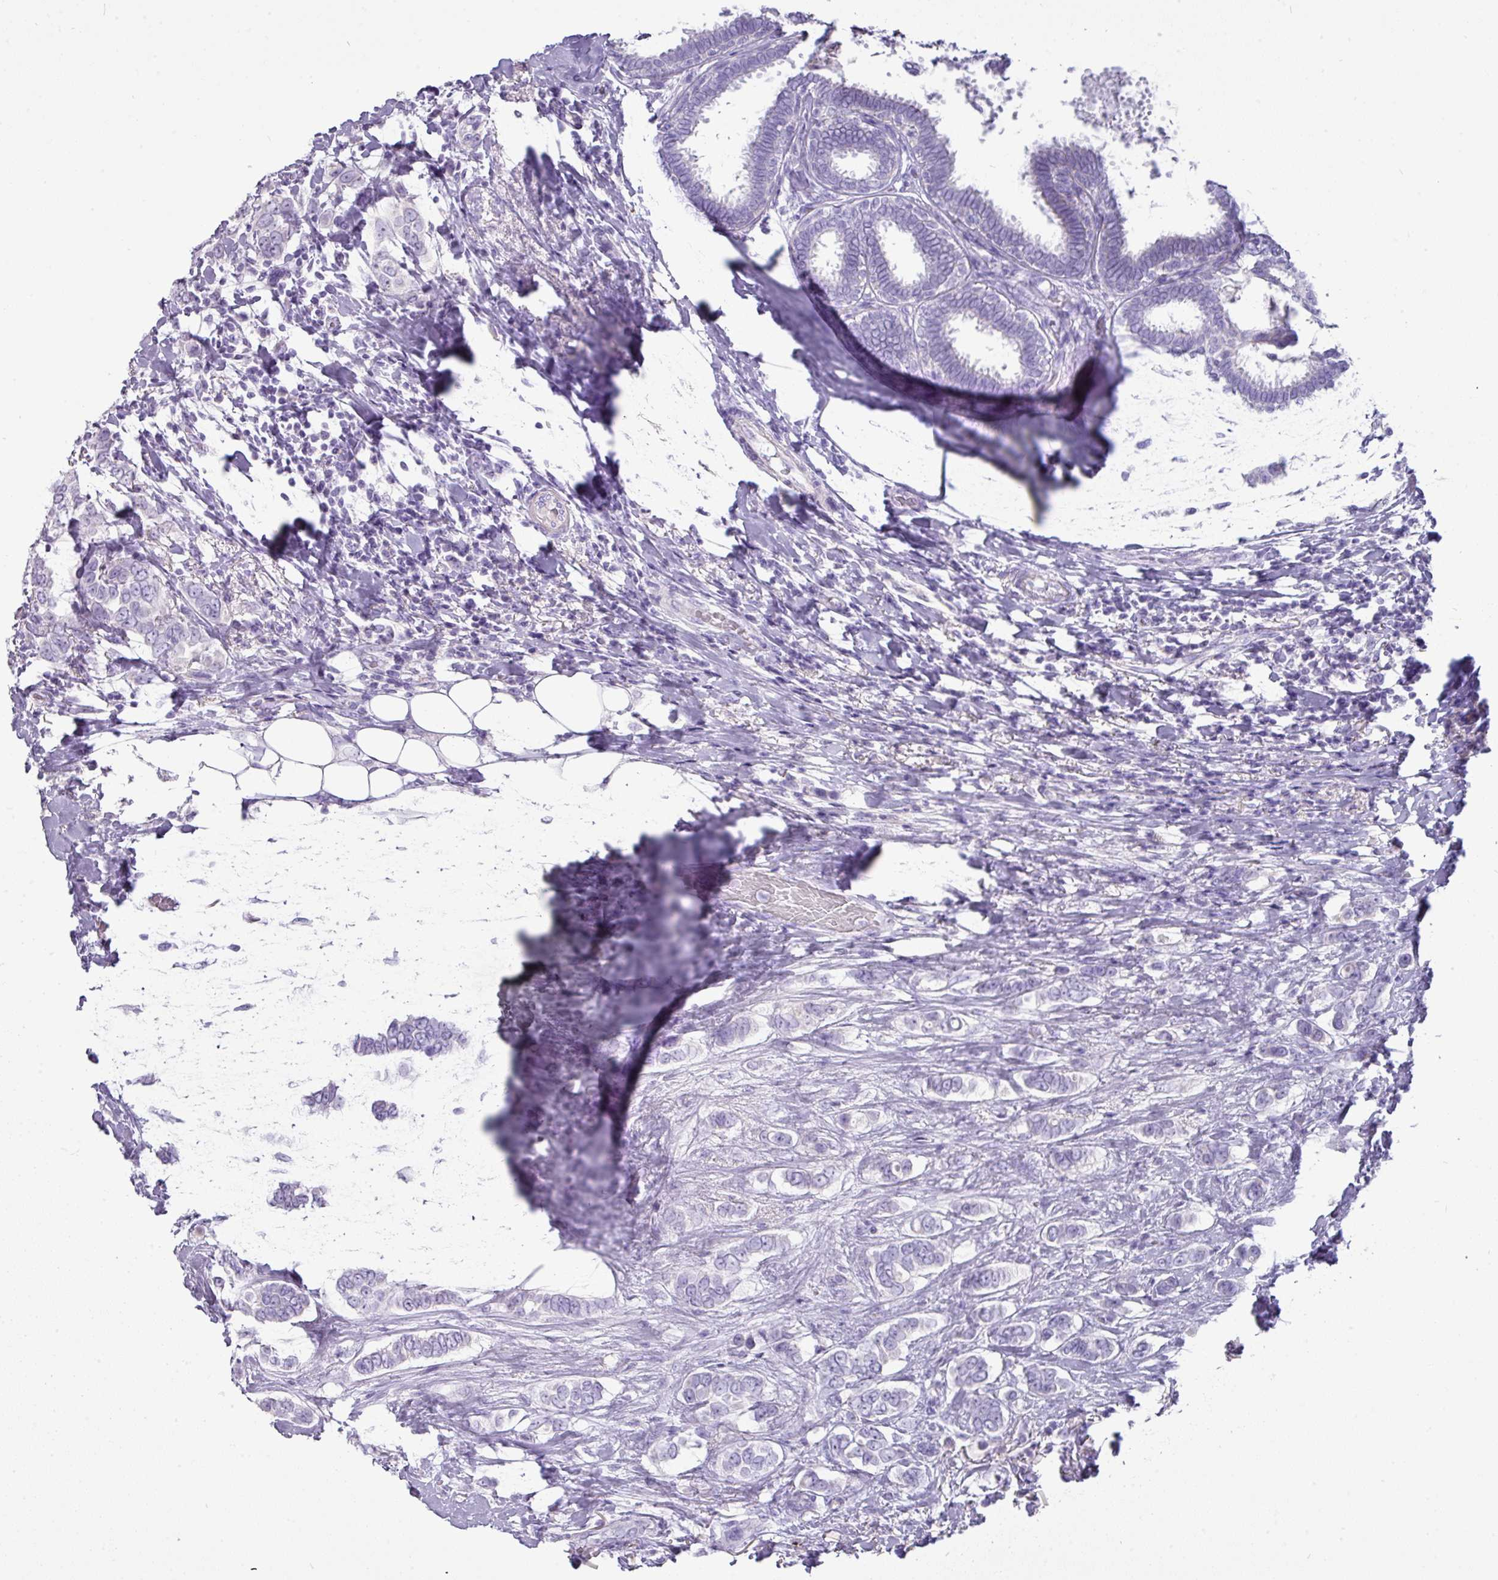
{"staining": {"intensity": "negative", "quantity": "none", "location": "none"}, "tissue": "breast cancer", "cell_type": "Tumor cells", "image_type": "cancer", "snomed": [{"axis": "morphology", "description": "Lobular carcinoma"}, {"axis": "topography", "description": "Breast"}], "caption": "Tumor cells show no significant protein expression in breast cancer (lobular carcinoma).", "gene": "GSTA3", "patient": {"sex": "female", "age": 51}}